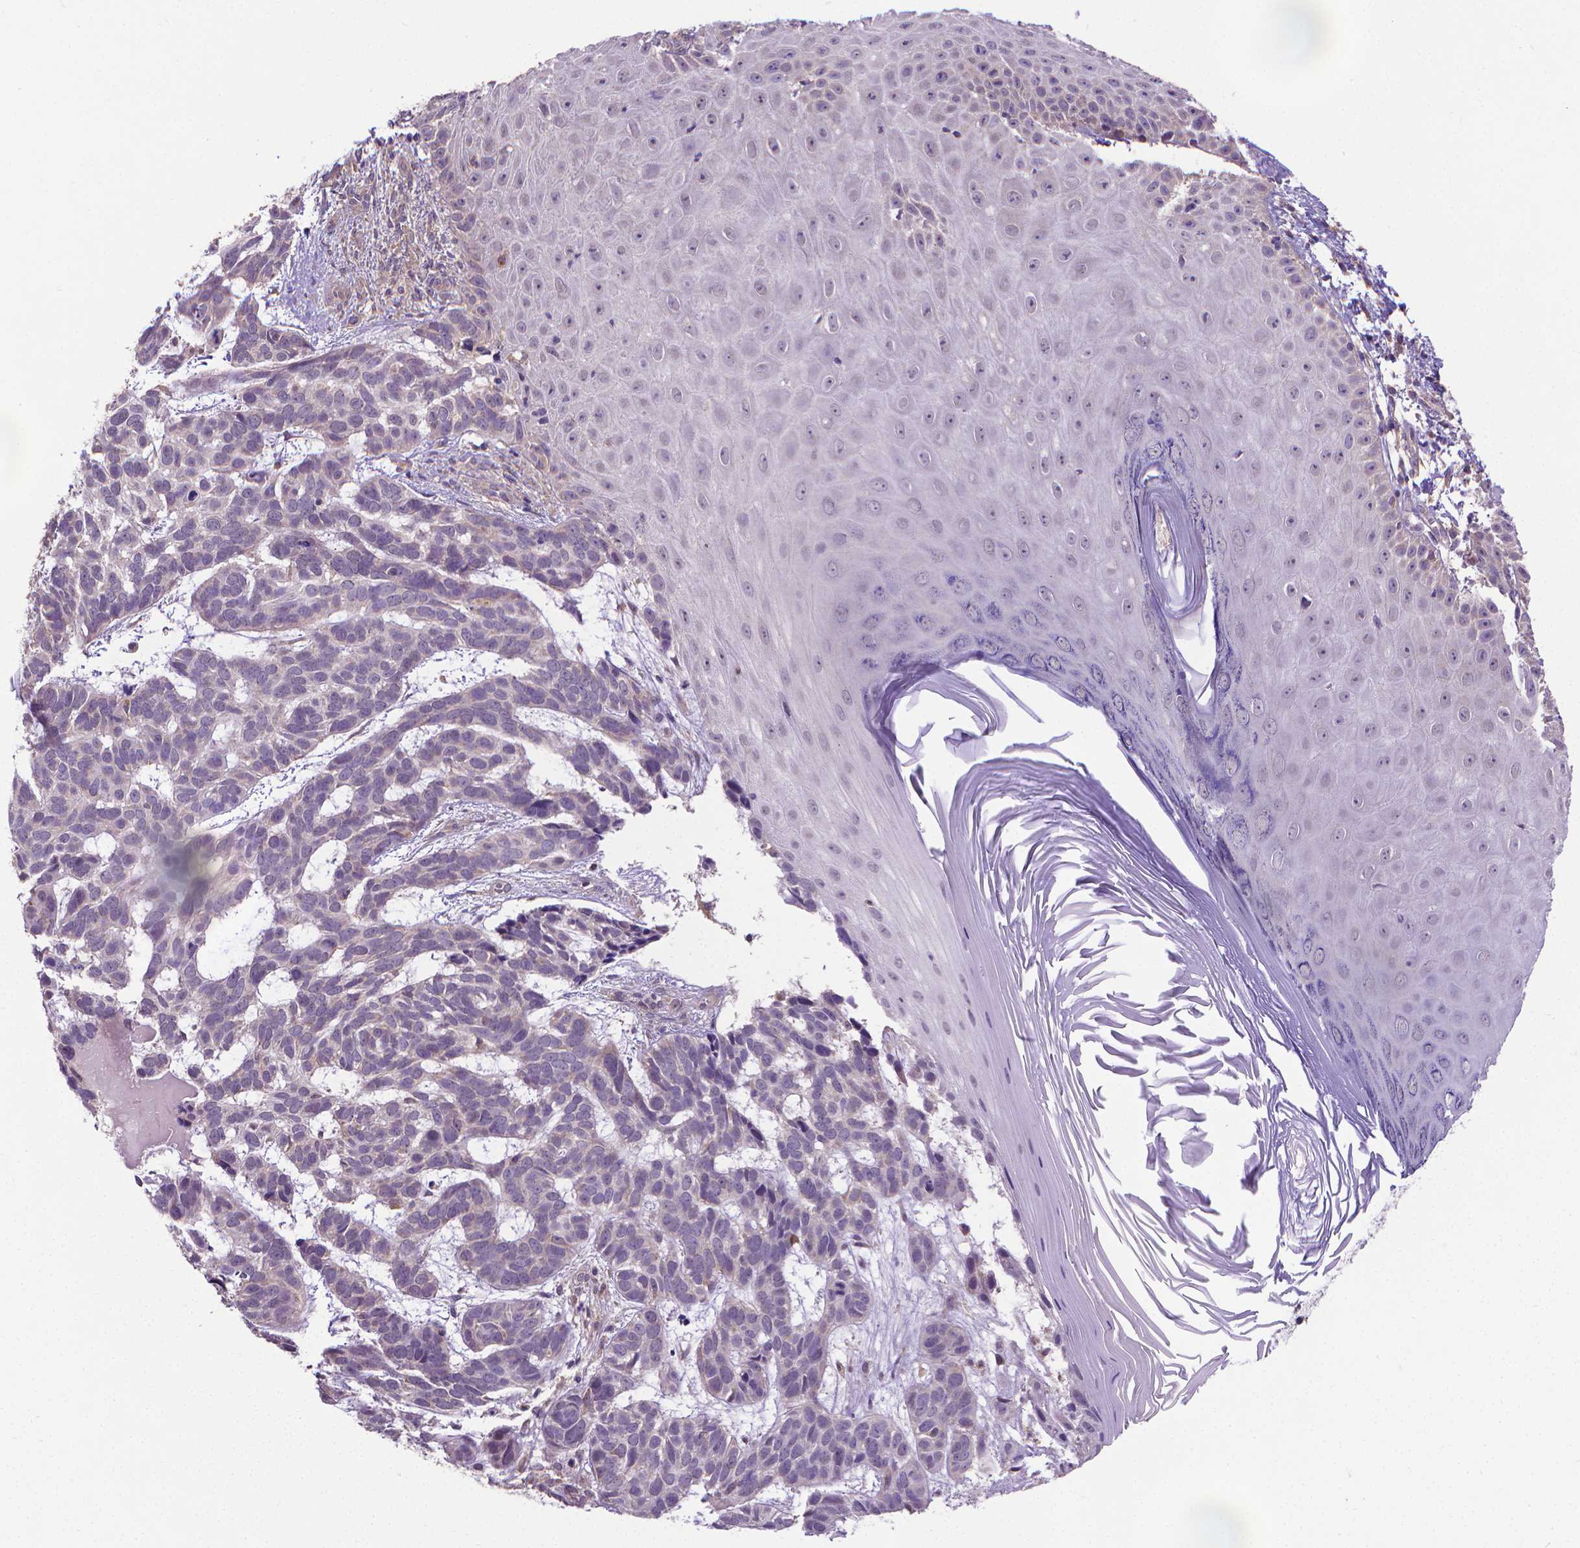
{"staining": {"intensity": "negative", "quantity": "none", "location": "none"}, "tissue": "skin cancer", "cell_type": "Tumor cells", "image_type": "cancer", "snomed": [{"axis": "morphology", "description": "Basal cell carcinoma"}, {"axis": "topography", "description": "Skin"}], "caption": "The immunohistochemistry photomicrograph has no significant staining in tumor cells of skin cancer tissue. The staining was performed using DAB (3,3'-diaminobenzidine) to visualize the protein expression in brown, while the nuclei were stained in blue with hematoxylin (Magnification: 20x).", "gene": "GPR63", "patient": {"sex": "male", "age": 78}}